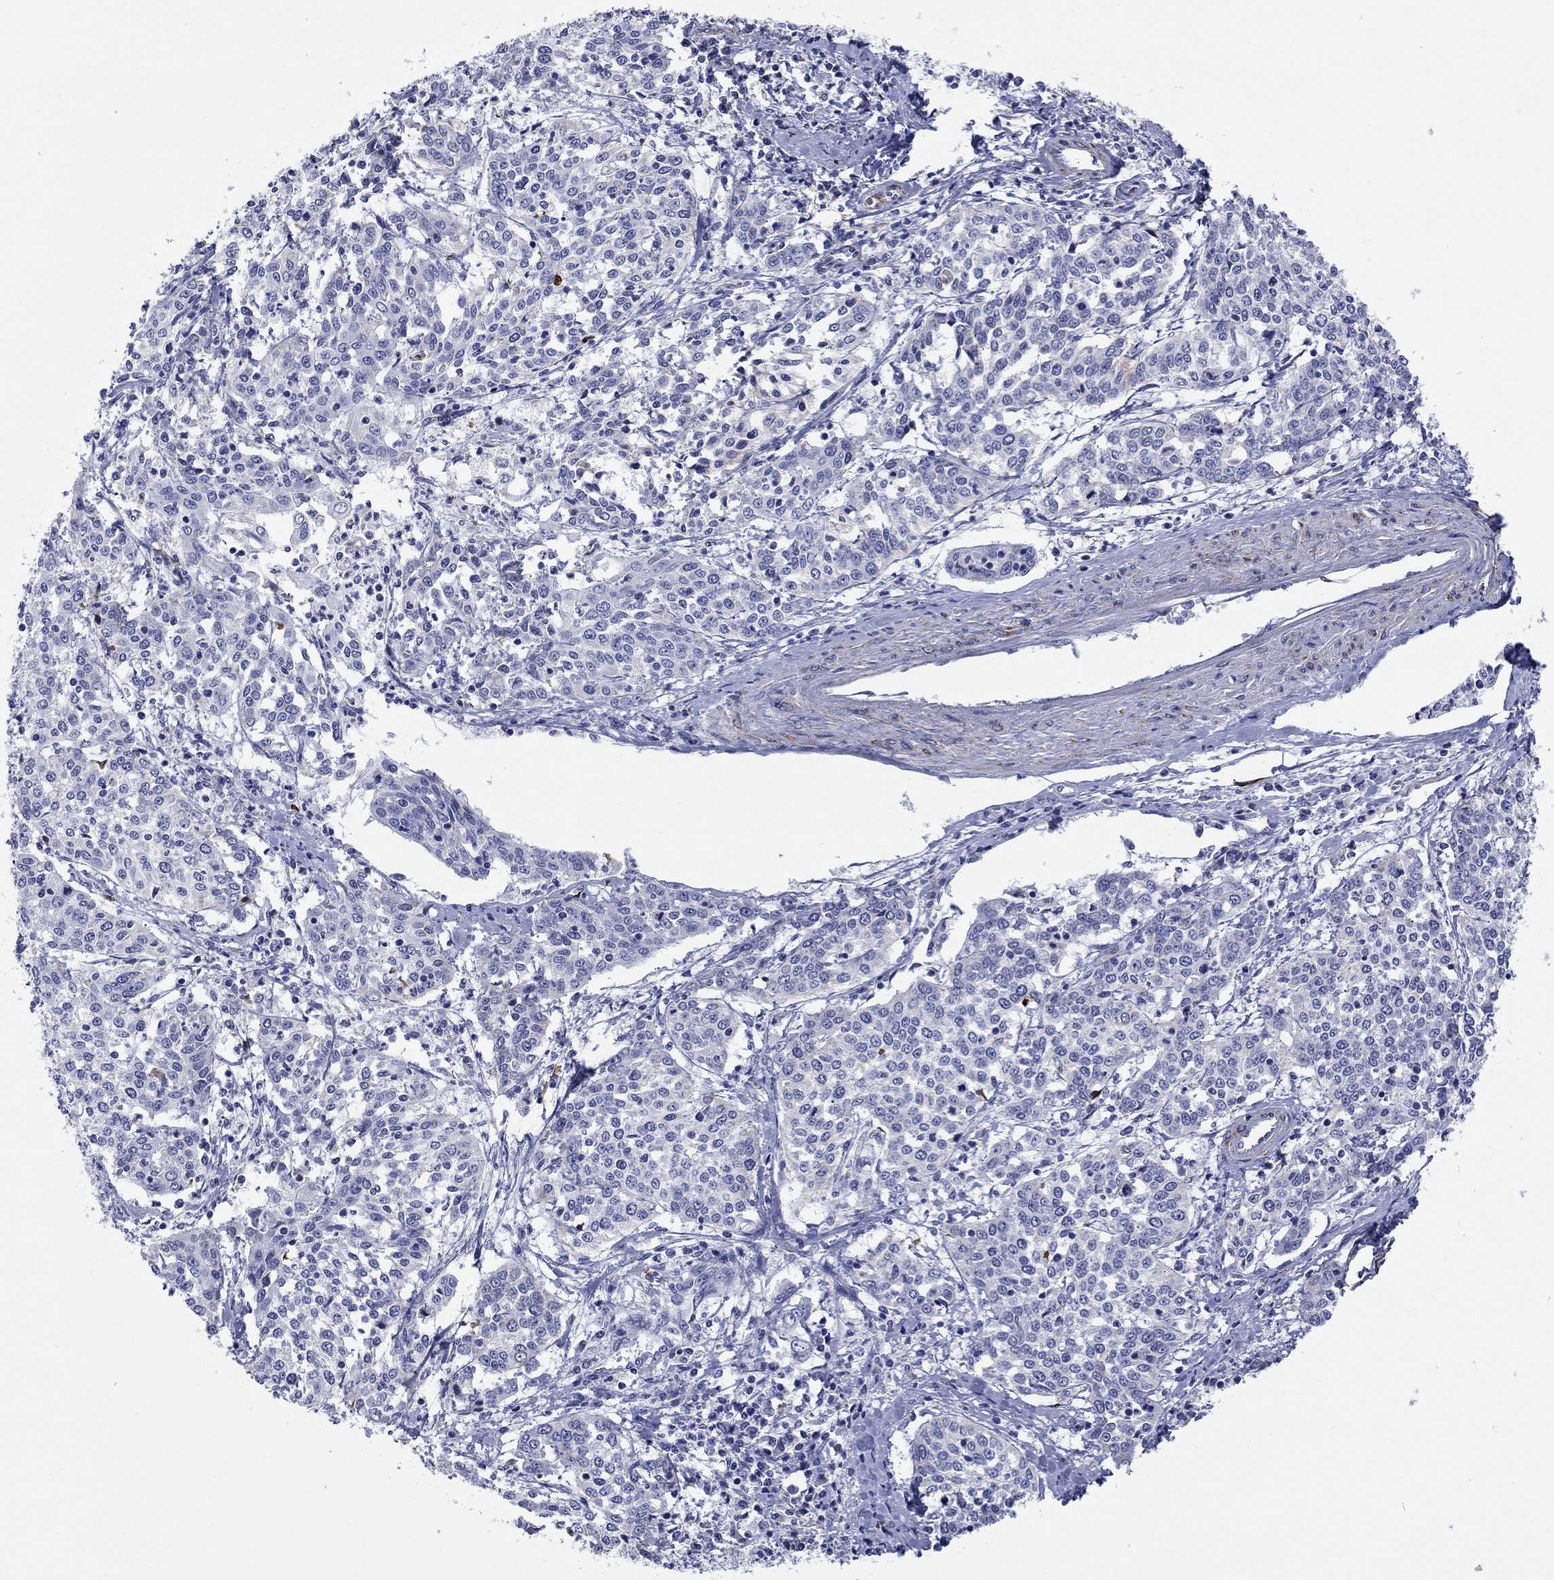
{"staining": {"intensity": "negative", "quantity": "none", "location": "none"}, "tissue": "cervical cancer", "cell_type": "Tumor cells", "image_type": "cancer", "snomed": [{"axis": "morphology", "description": "Squamous cell carcinoma, NOS"}, {"axis": "topography", "description": "Cervix"}], "caption": "IHC of cervical cancer (squamous cell carcinoma) demonstrates no positivity in tumor cells. (Brightfield microscopy of DAB (3,3'-diaminobenzidine) IHC at high magnification).", "gene": "MGST3", "patient": {"sex": "female", "age": 41}}